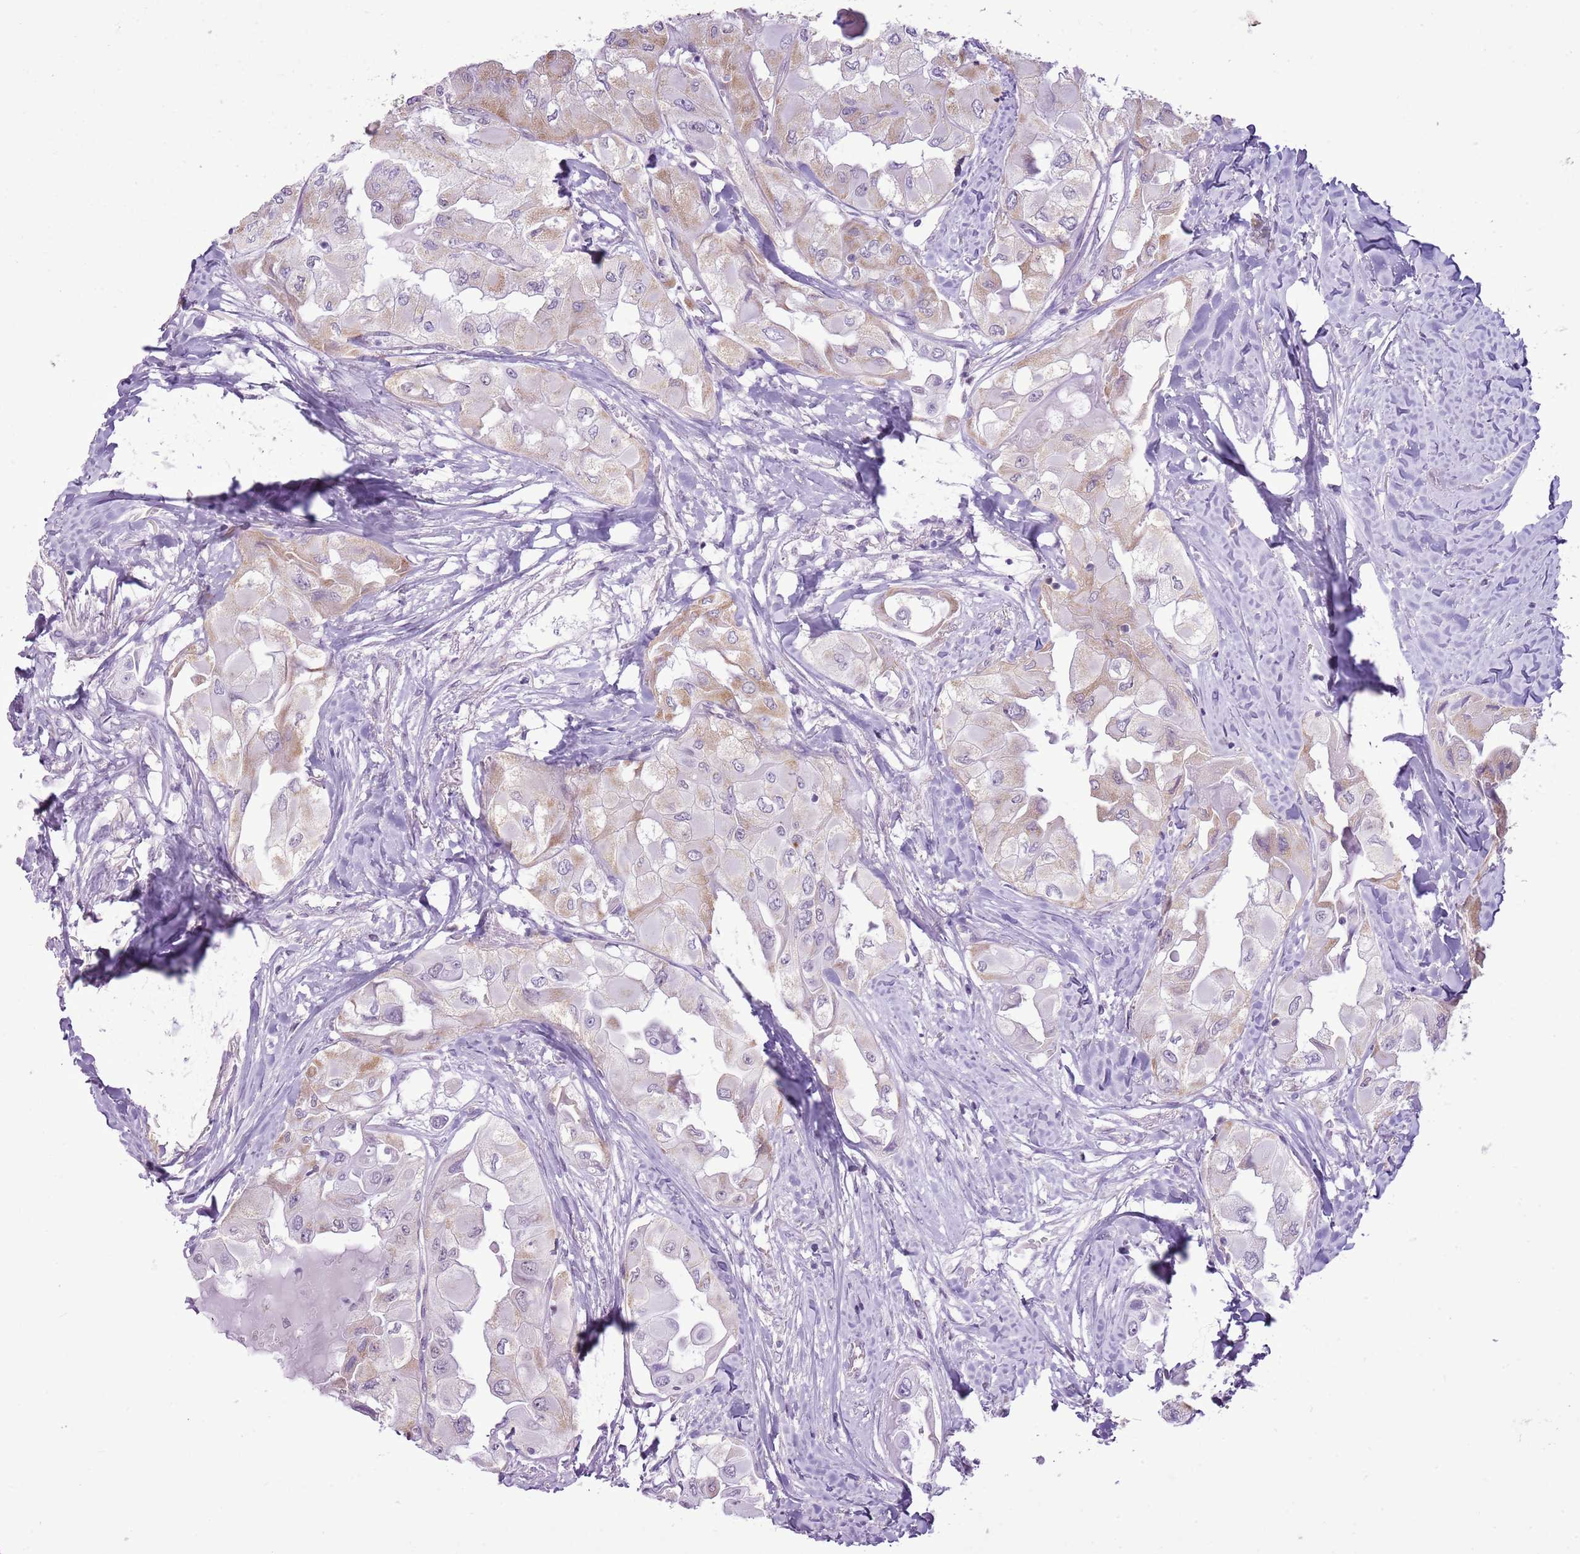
{"staining": {"intensity": "moderate", "quantity": "25%-75%", "location": "cytoplasmic/membranous"}, "tissue": "thyroid cancer", "cell_type": "Tumor cells", "image_type": "cancer", "snomed": [{"axis": "morphology", "description": "Normal tissue, NOS"}, {"axis": "morphology", "description": "Papillary adenocarcinoma, NOS"}, {"axis": "topography", "description": "Thyroid gland"}], "caption": "Immunohistochemical staining of human thyroid cancer (papillary adenocarcinoma) shows moderate cytoplasmic/membranous protein positivity in approximately 25%-75% of tumor cells. The staining was performed using DAB to visualize the protein expression in brown, while the nuclei were stained in blue with hematoxylin (Magnification: 20x).", "gene": "RPL3L", "patient": {"sex": "female", "age": 59}}